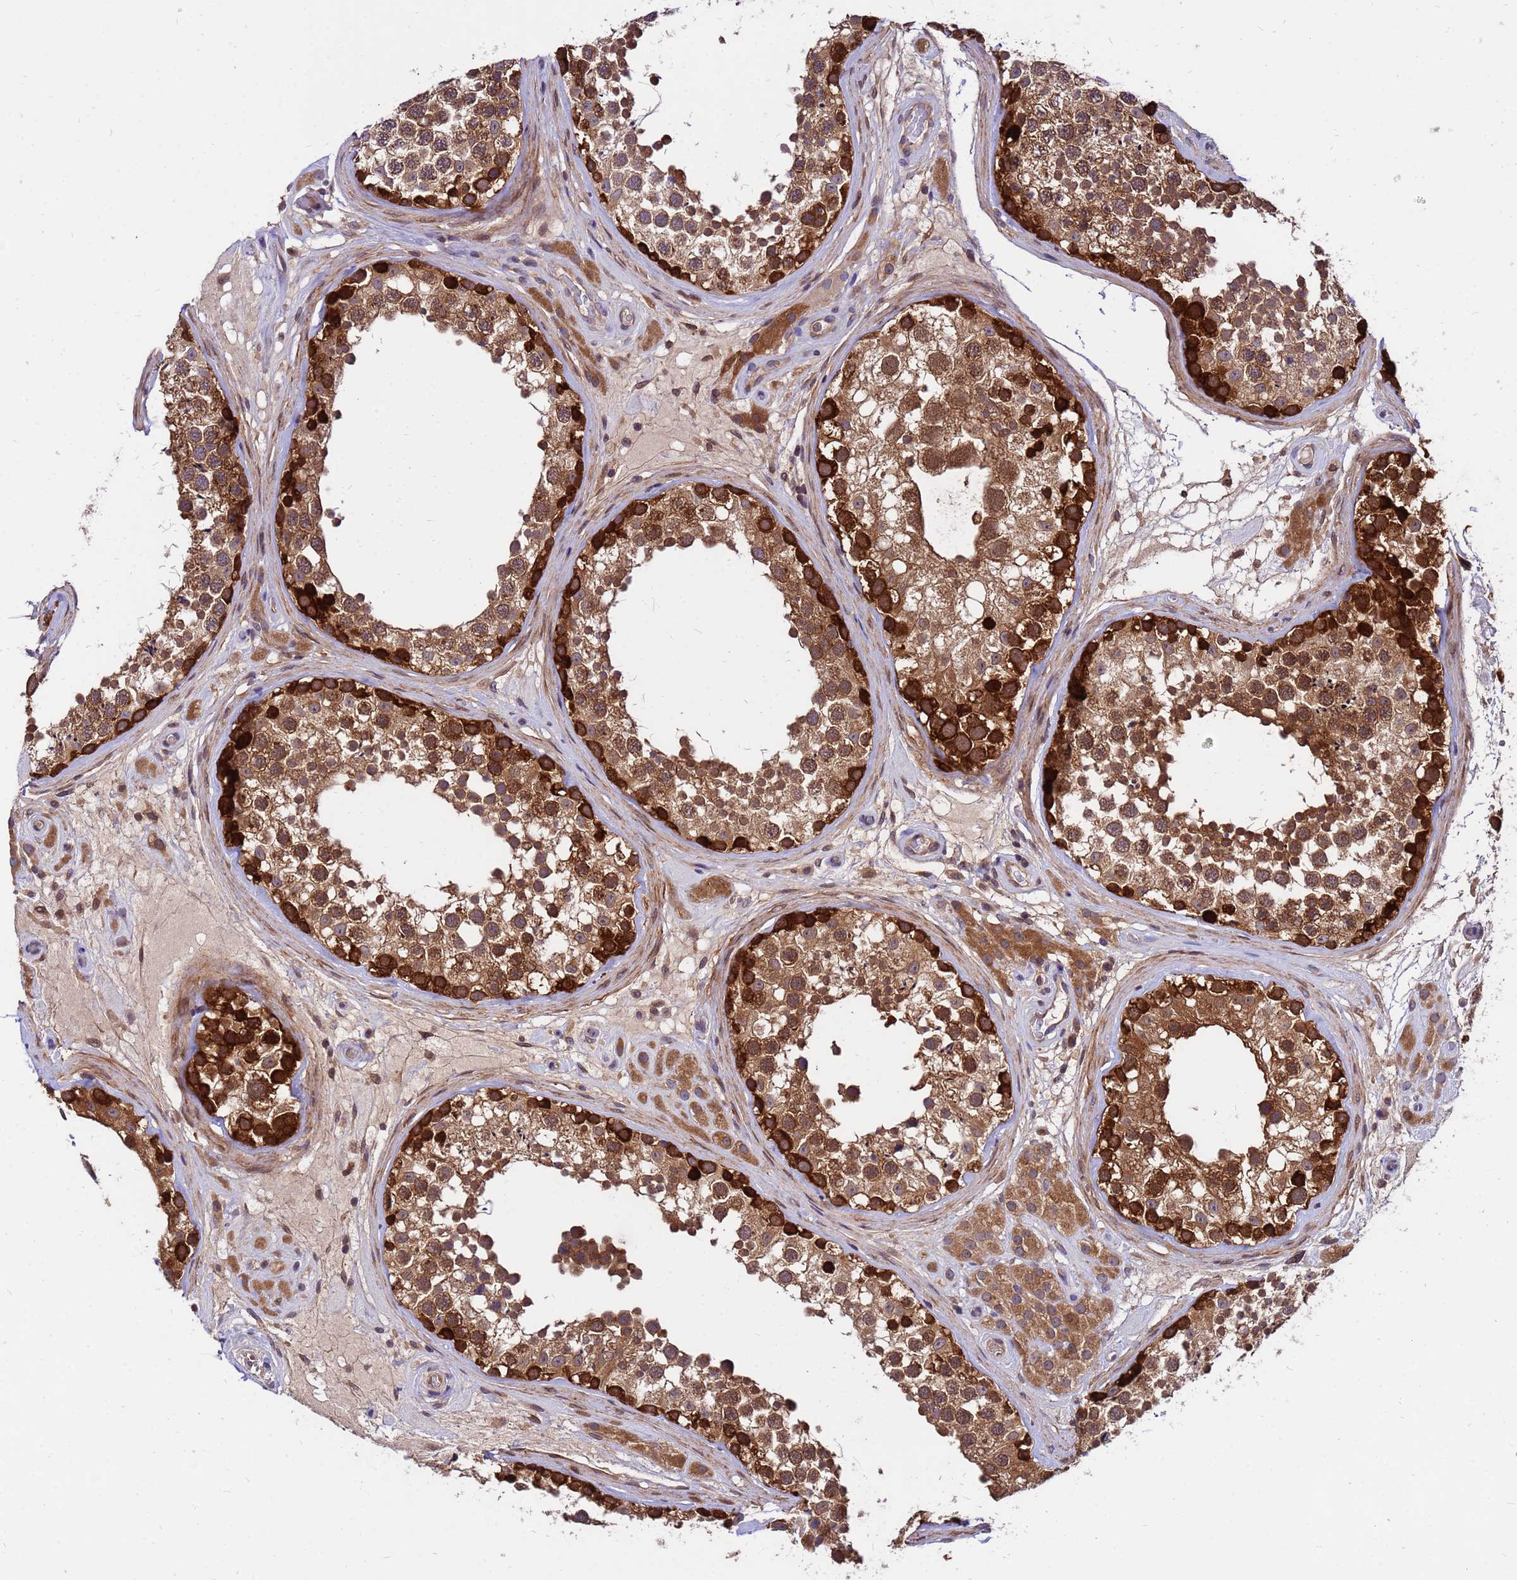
{"staining": {"intensity": "strong", "quantity": ">75%", "location": "cytoplasmic/membranous,nuclear"}, "tissue": "testis", "cell_type": "Cells in seminiferous ducts", "image_type": "normal", "snomed": [{"axis": "morphology", "description": "Normal tissue, NOS"}, {"axis": "topography", "description": "Testis"}], "caption": "Immunohistochemical staining of unremarkable human testis shows high levels of strong cytoplasmic/membranous,nuclear staining in about >75% of cells in seminiferous ducts. (Stains: DAB in brown, nuclei in blue, Microscopy: brightfield microscopy at high magnification).", "gene": "GET3", "patient": {"sex": "male", "age": 46}}